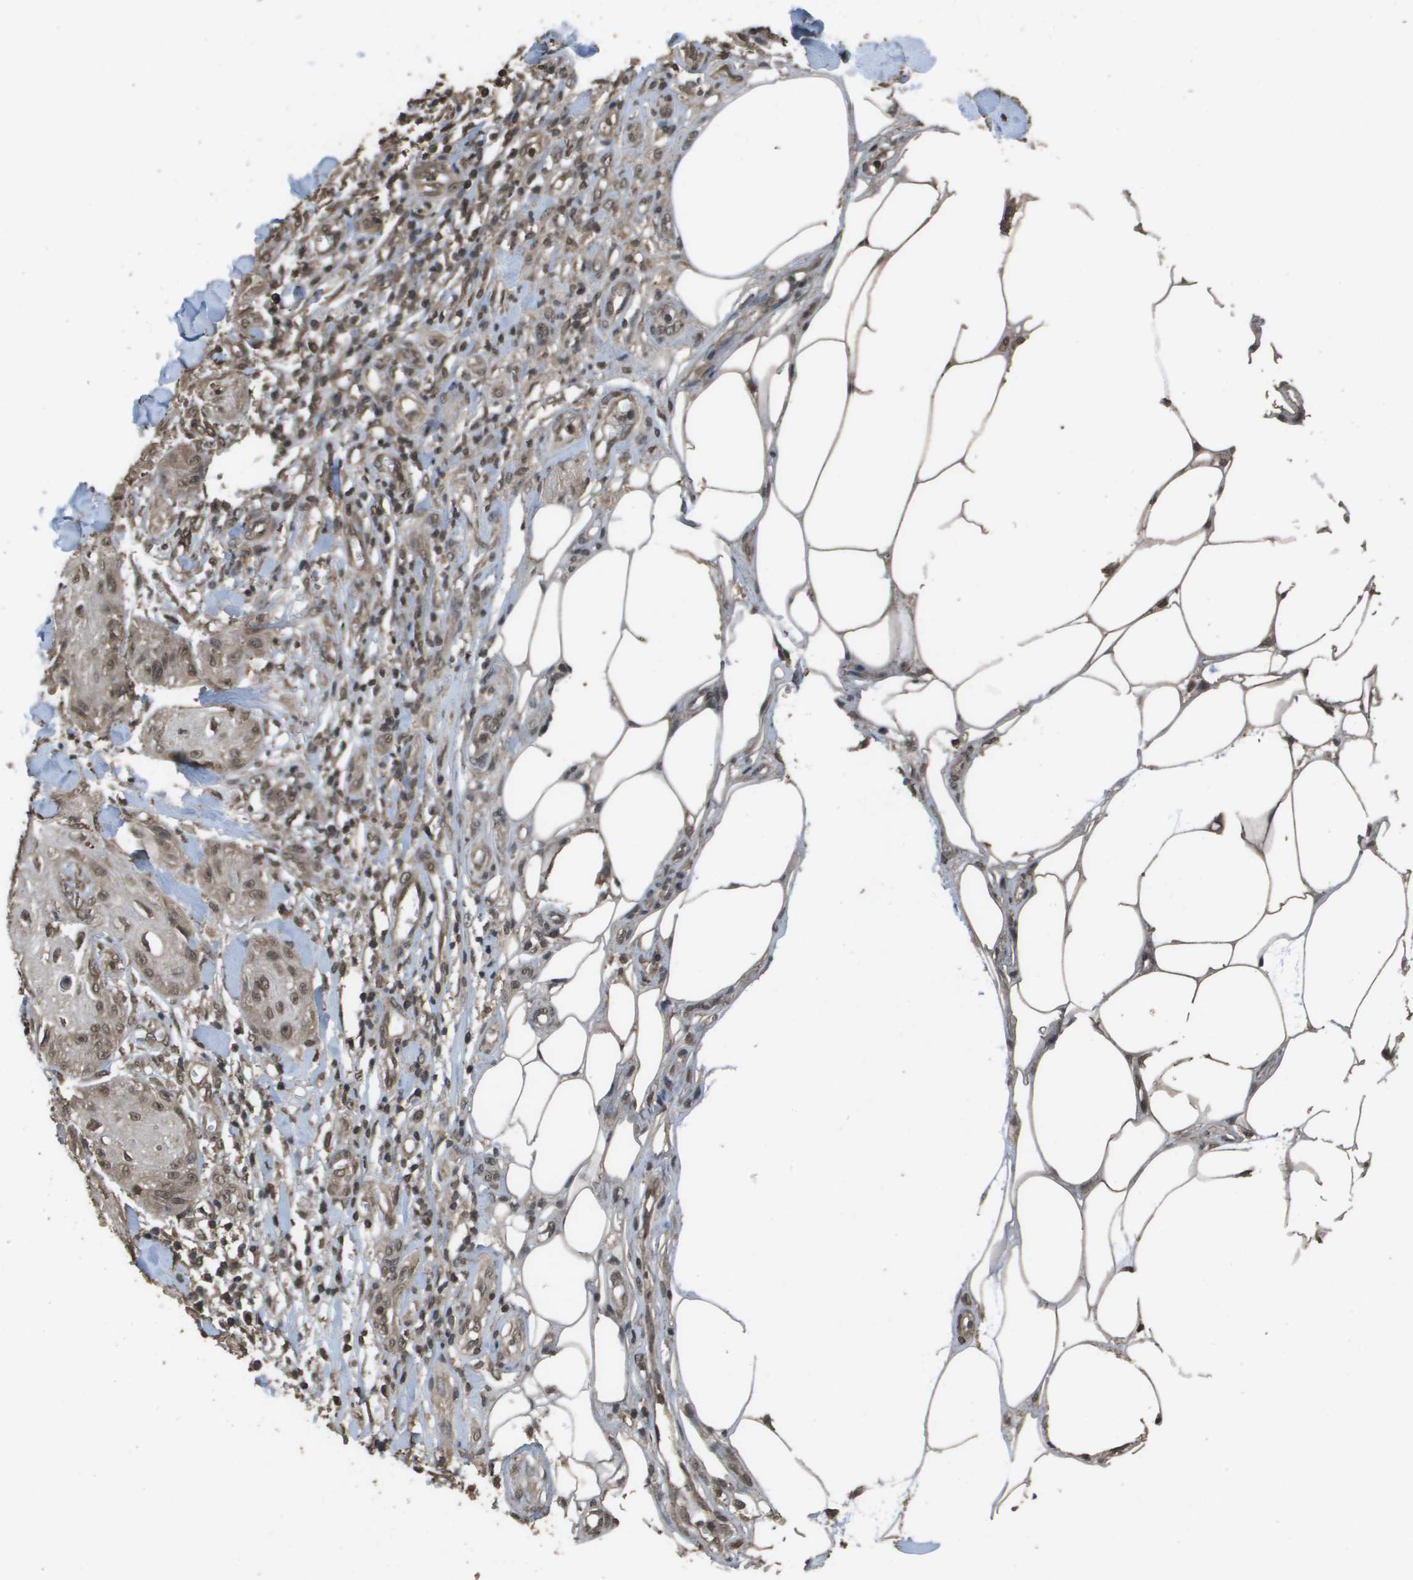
{"staining": {"intensity": "weak", "quantity": ">75%", "location": "cytoplasmic/membranous,nuclear"}, "tissue": "skin cancer", "cell_type": "Tumor cells", "image_type": "cancer", "snomed": [{"axis": "morphology", "description": "Squamous cell carcinoma, NOS"}, {"axis": "topography", "description": "Skin"}], "caption": "The histopathology image exhibits staining of skin squamous cell carcinoma, revealing weak cytoplasmic/membranous and nuclear protein positivity (brown color) within tumor cells.", "gene": "AXIN2", "patient": {"sex": "male", "age": 74}}